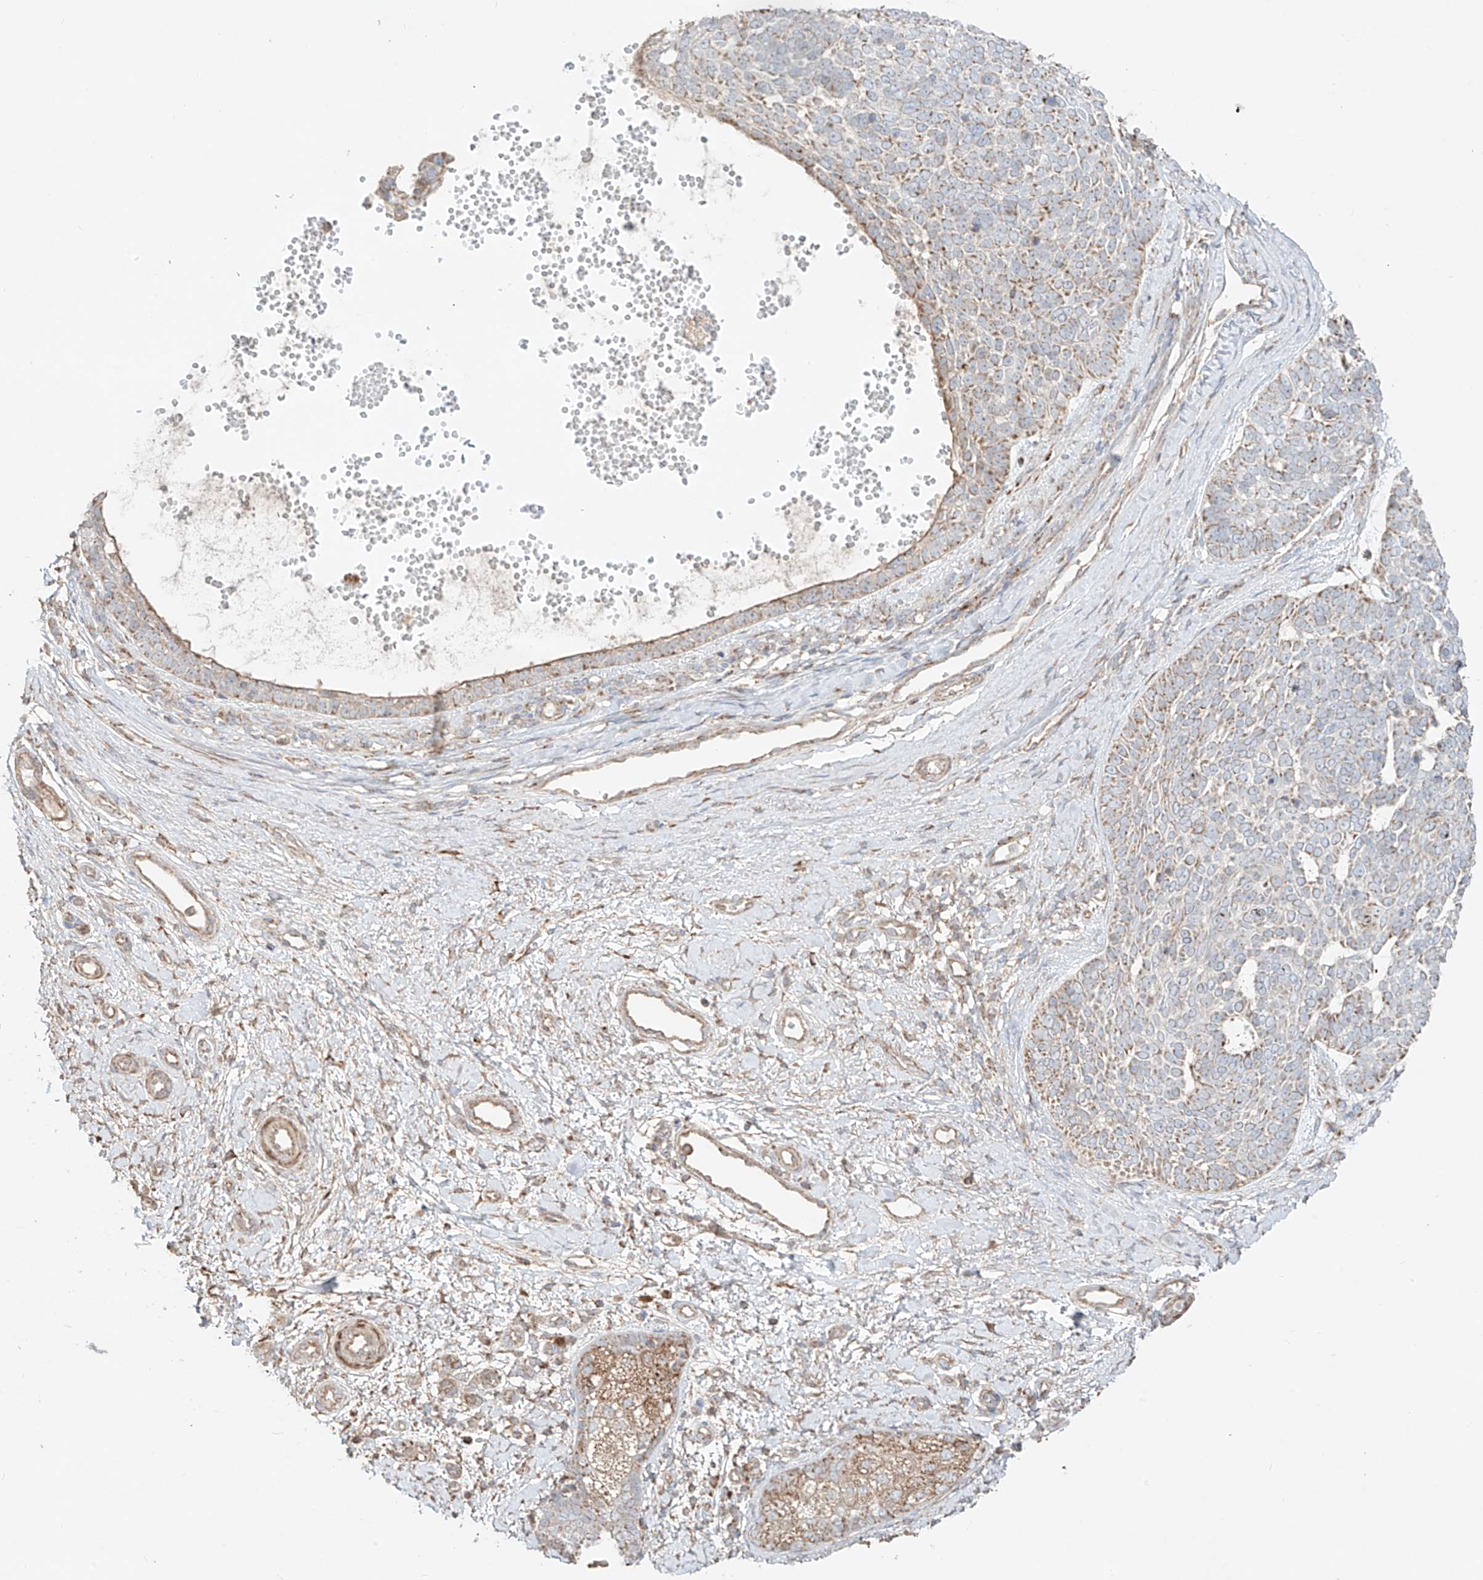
{"staining": {"intensity": "moderate", "quantity": "<25%", "location": "cytoplasmic/membranous"}, "tissue": "skin cancer", "cell_type": "Tumor cells", "image_type": "cancer", "snomed": [{"axis": "morphology", "description": "Basal cell carcinoma"}, {"axis": "topography", "description": "Skin"}], "caption": "Skin cancer was stained to show a protein in brown. There is low levels of moderate cytoplasmic/membranous positivity in approximately <25% of tumor cells. Nuclei are stained in blue.", "gene": "COLGALT2", "patient": {"sex": "female", "age": 81}}